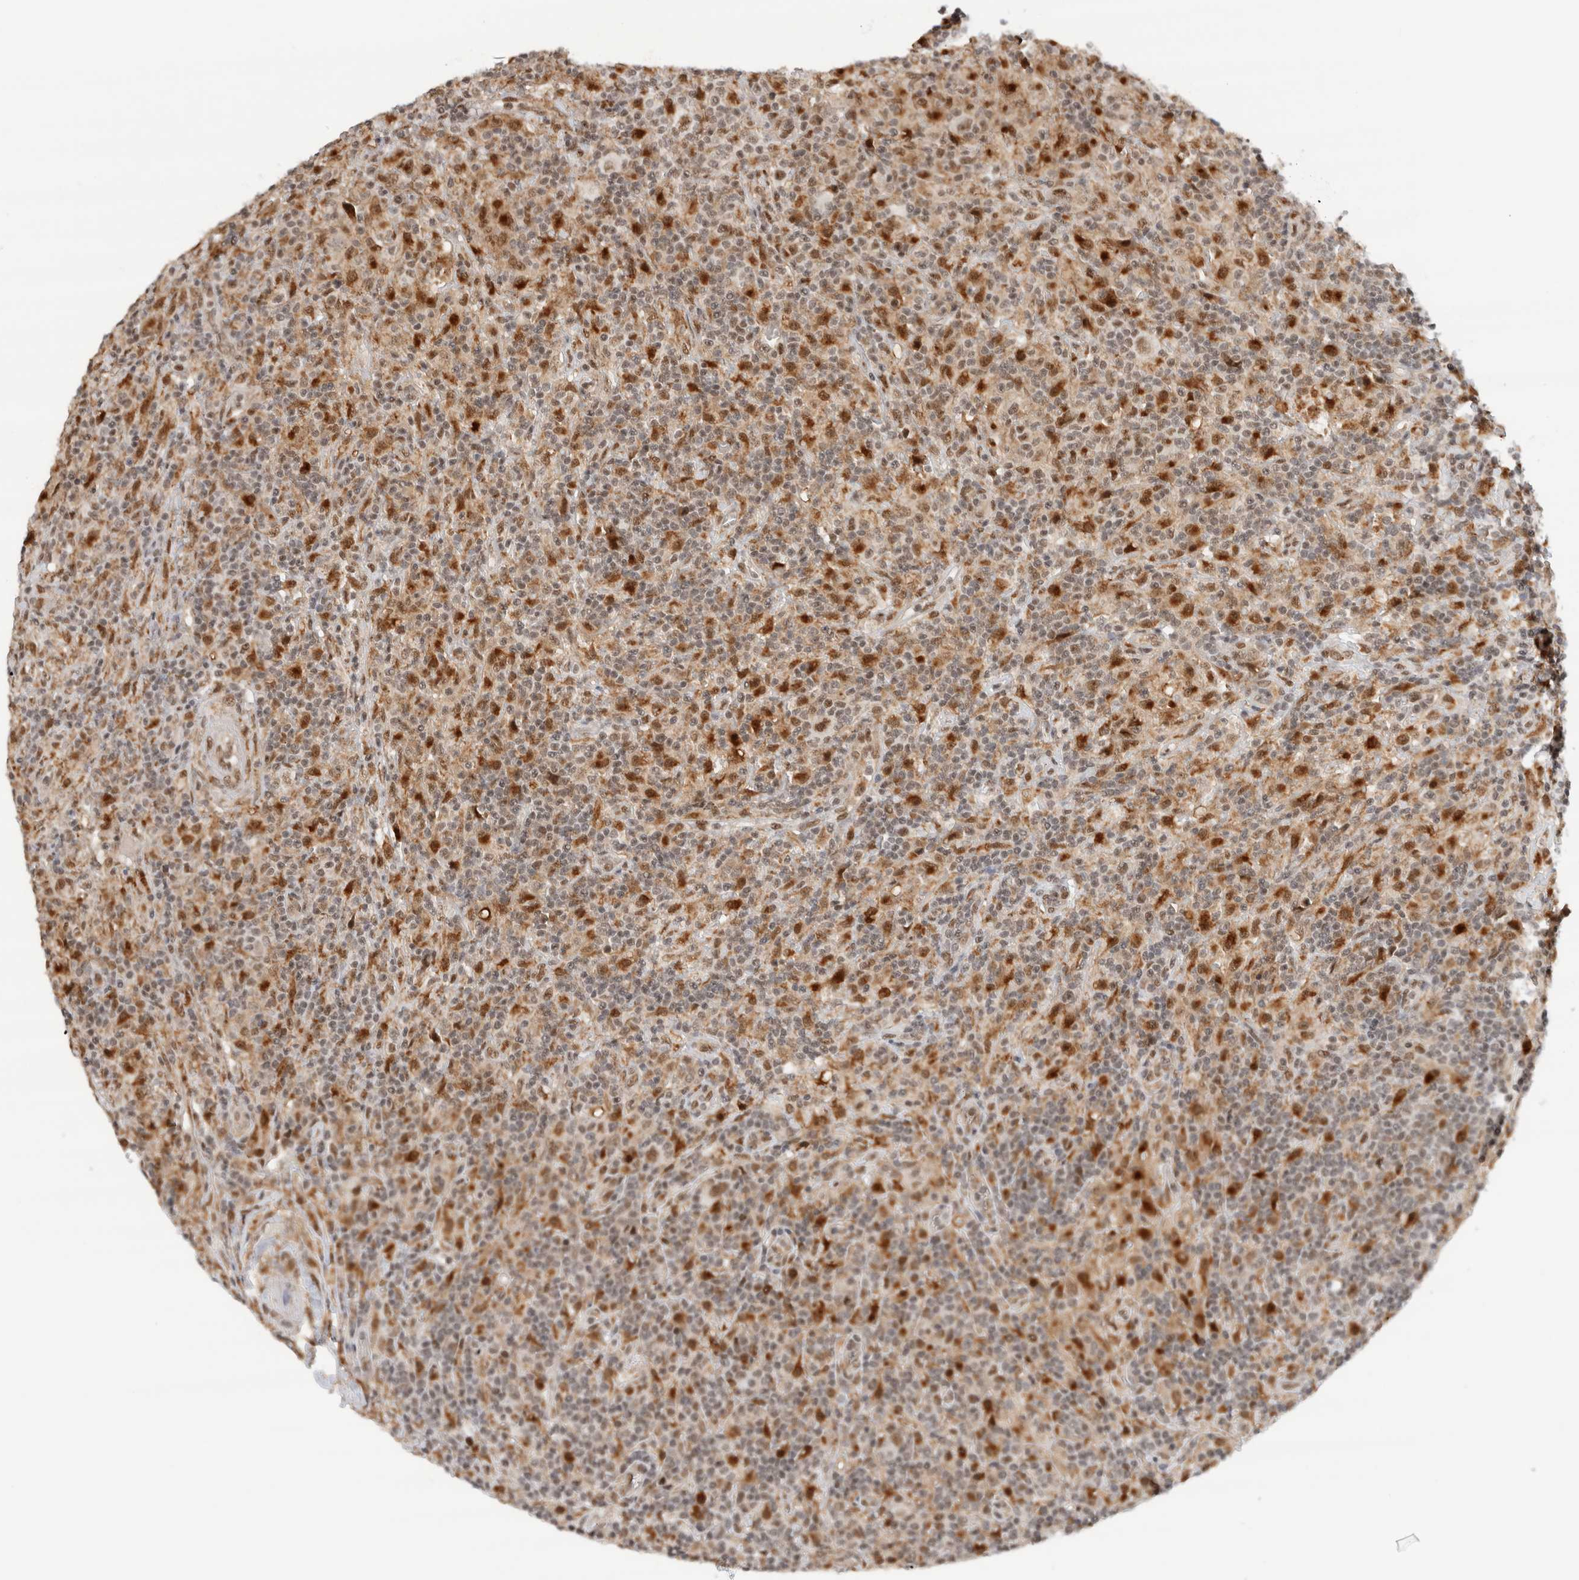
{"staining": {"intensity": "strong", "quantity": ">75%", "location": "cytoplasmic/membranous,nuclear"}, "tissue": "lymphoma", "cell_type": "Tumor cells", "image_type": "cancer", "snomed": [{"axis": "morphology", "description": "Hodgkin's disease, NOS"}, {"axis": "topography", "description": "Lymph node"}], "caption": "DAB (3,3'-diaminobenzidine) immunohistochemical staining of lymphoma exhibits strong cytoplasmic/membranous and nuclear protein positivity in approximately >75% of tumor cells.", "gene": "NCAPG2", "patient": {"sex": "male", "age": 70}}